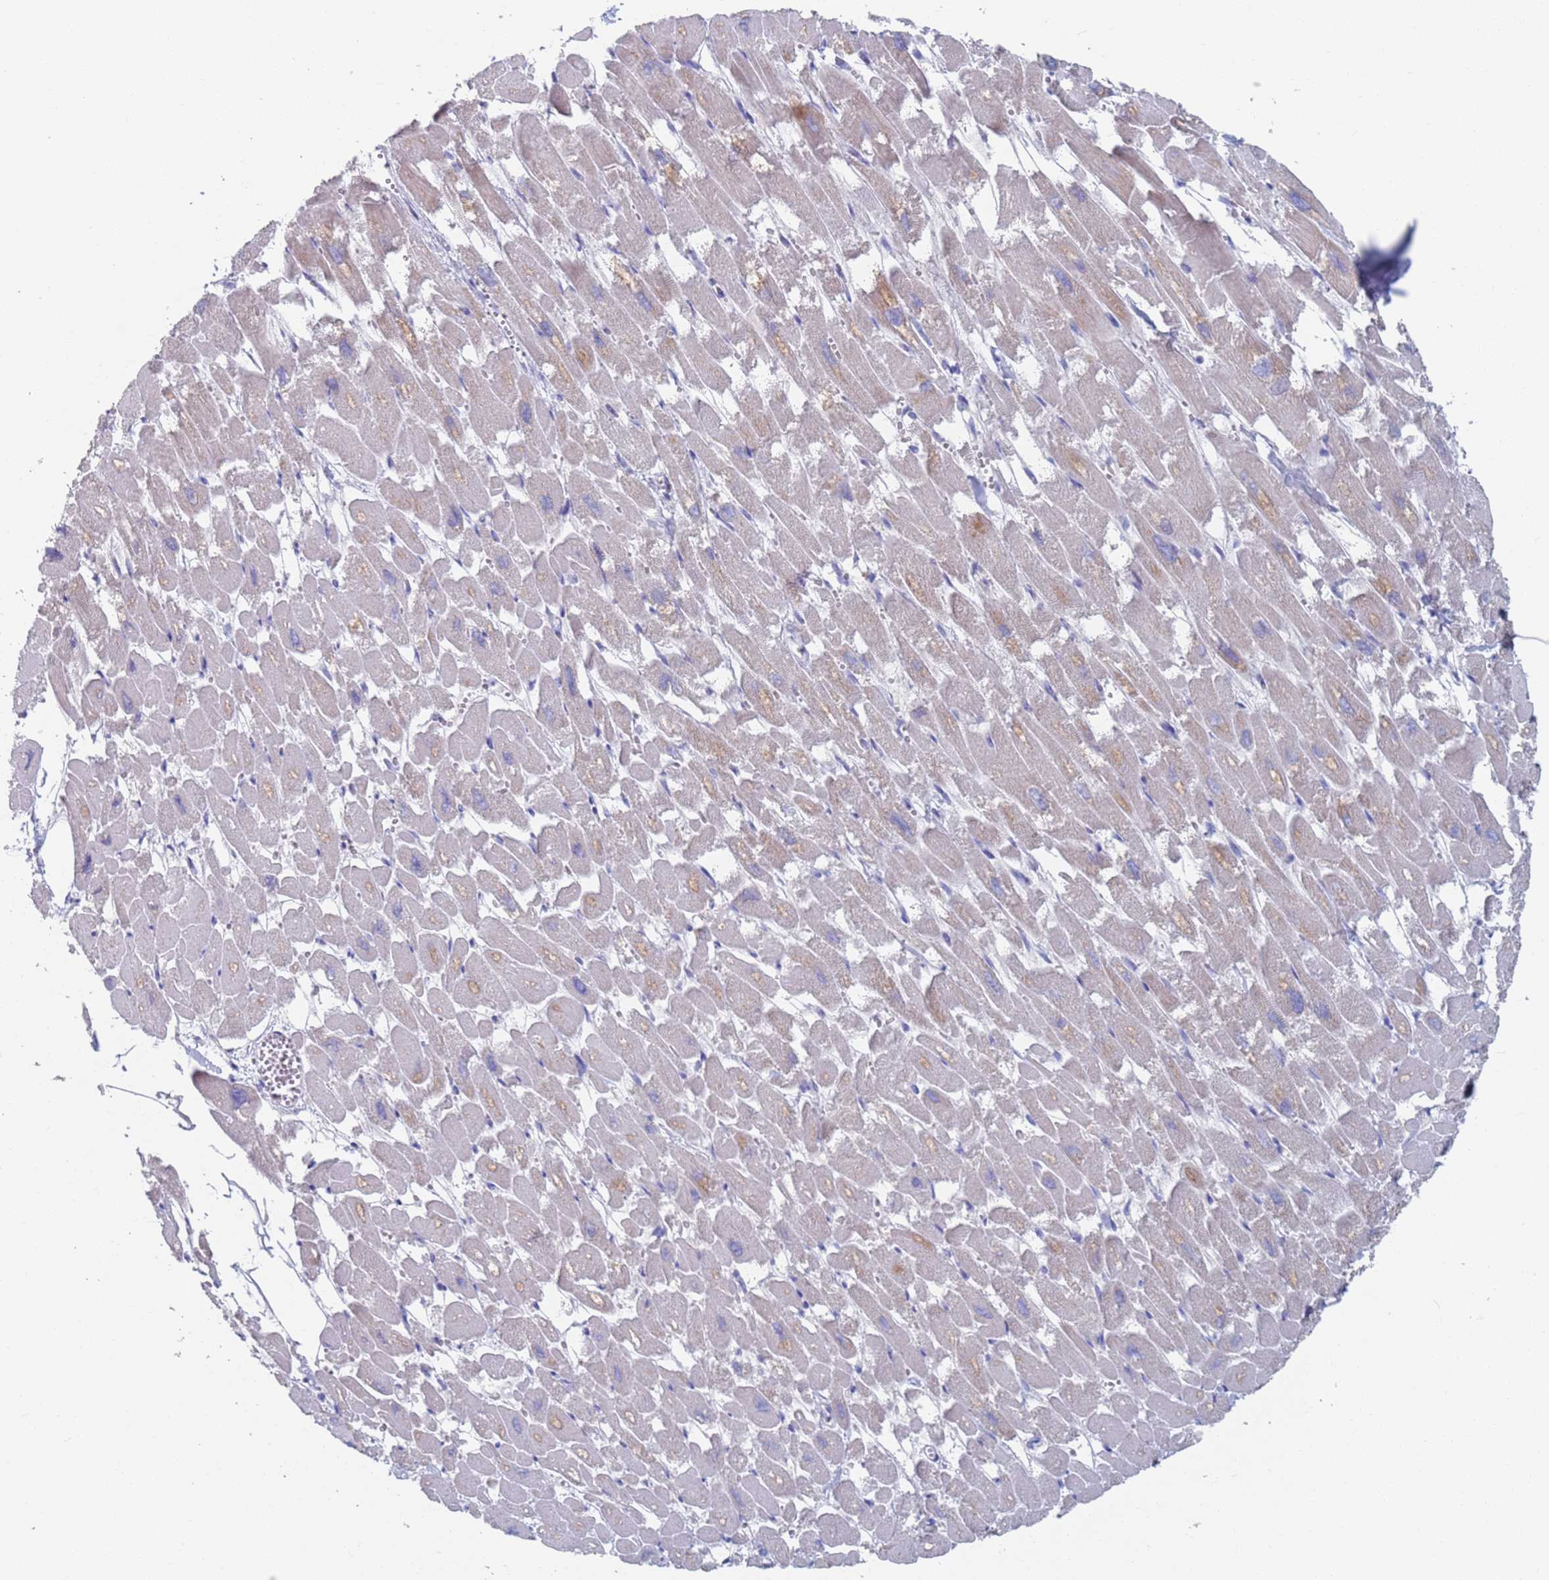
{"staining": {"intensity": "moderate", "quantity": "25%-75%", "location": "cytoplasmic/membranous"}, "tissue": "heart muscle", "cell_type": "Cardiomyocytes", "image_type": "normal", "snomed": [{"axis": "morphology", "description": "Normal tissue, NOS"}, {"axis": "topography", "description": "Heart"}], "caption": "A brown stain labels moderate cytoplasmic/membranous staining of a protein in cardiomyocytes of normal human heart muscle.", "gene": "MRPL22", "patient": {"sex": "male", "age": 54}}